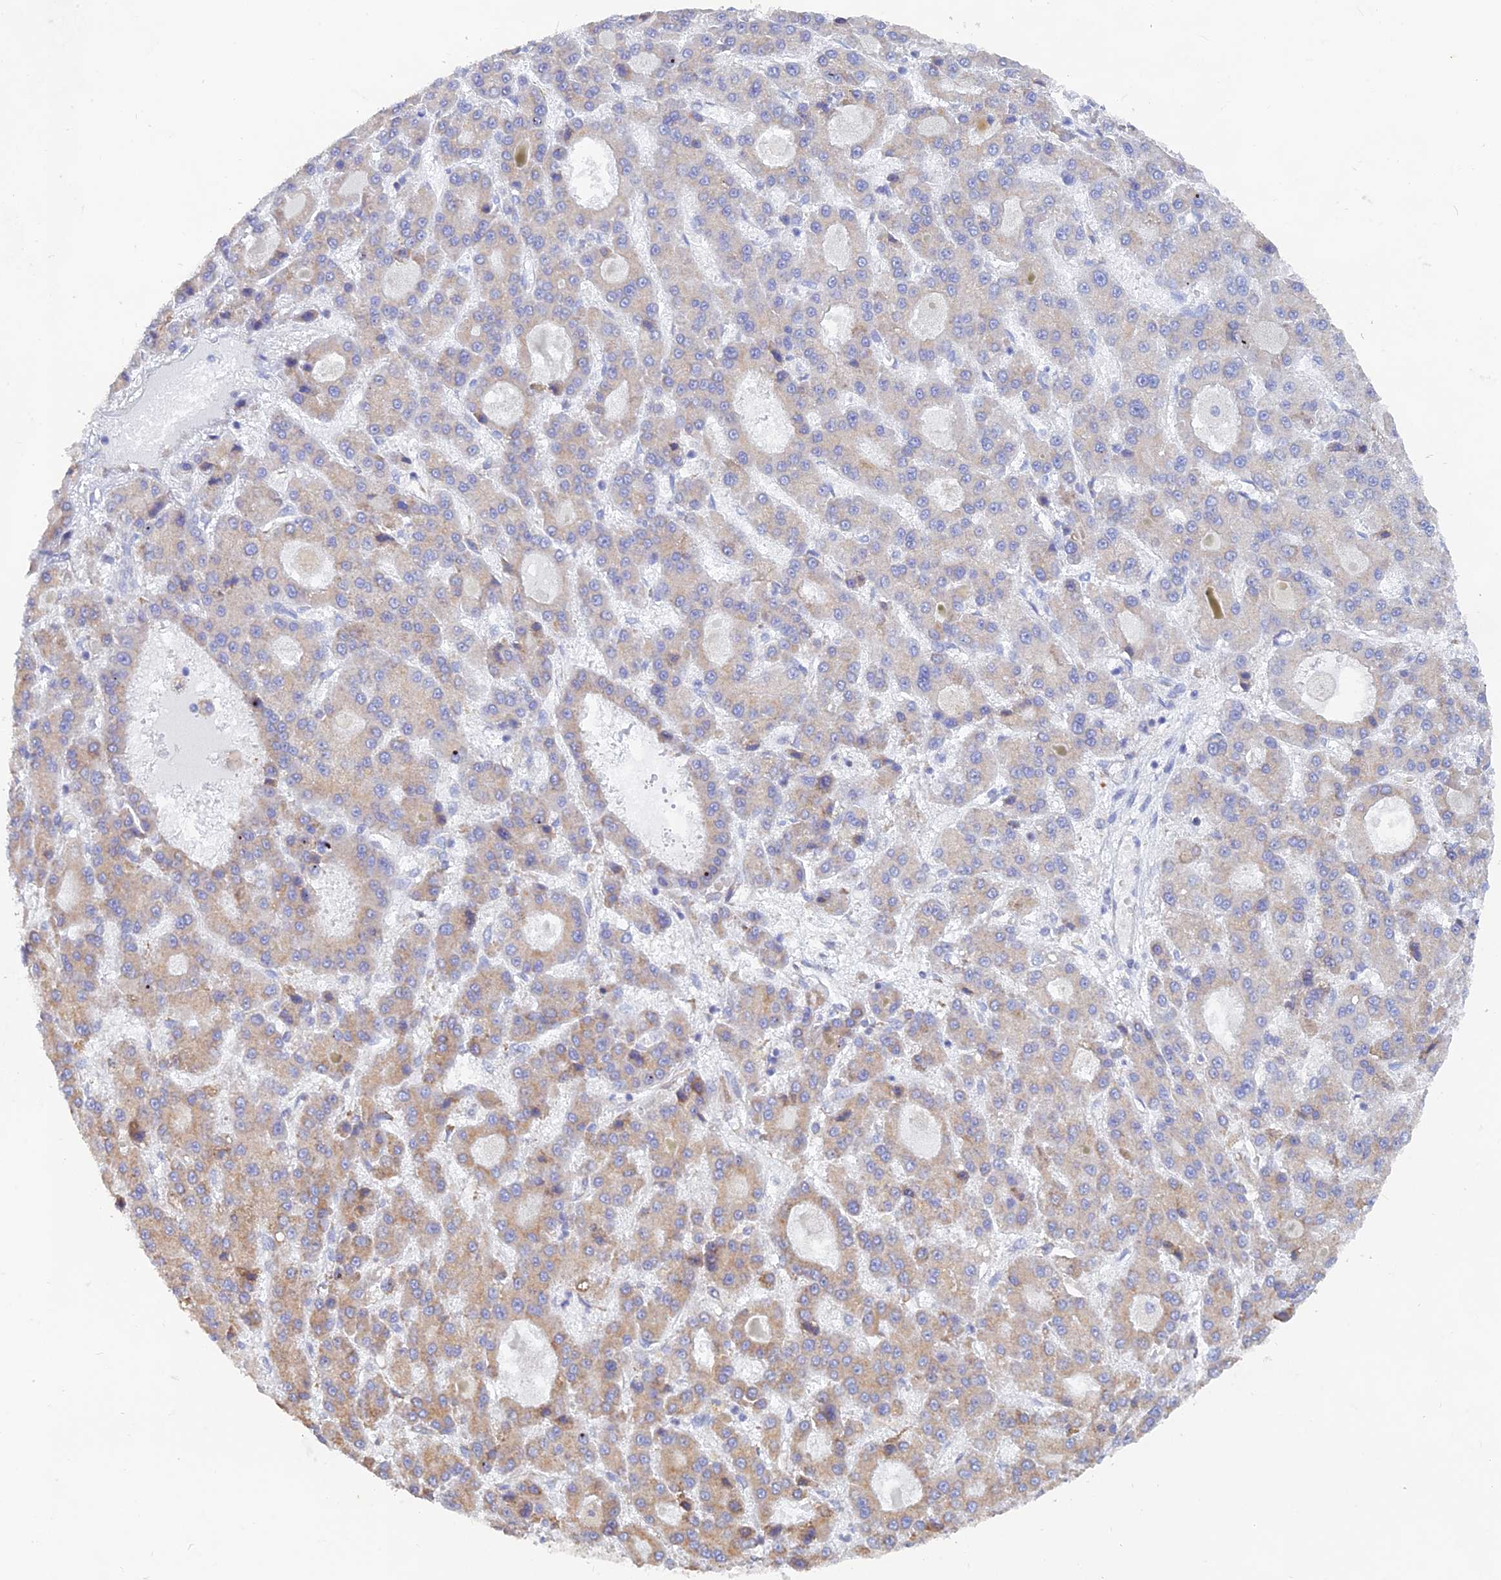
{"staining": {"intensity": "weak", "quantity": "25%-75%", "location": "cytoplasmic/membranous"}, "tissue": "liver cancer", "cell_type": "Tumor cells", "image_type": "cancer", "snomed": [{"axis": "morphology", "description": "Carcinoma, Hepatocellular, NOS"}, {"axis": "topography", "description": "Liver"}], "caption": "Immunohistochemical staining of human hepatocellular carcinoma (liver) shows low levels of weak cytoplasmic/membranous staining in approximately 25%-75% of tumor cells.", "gene": "WDR35", "patient": {"sex": "male", "age": 70}}